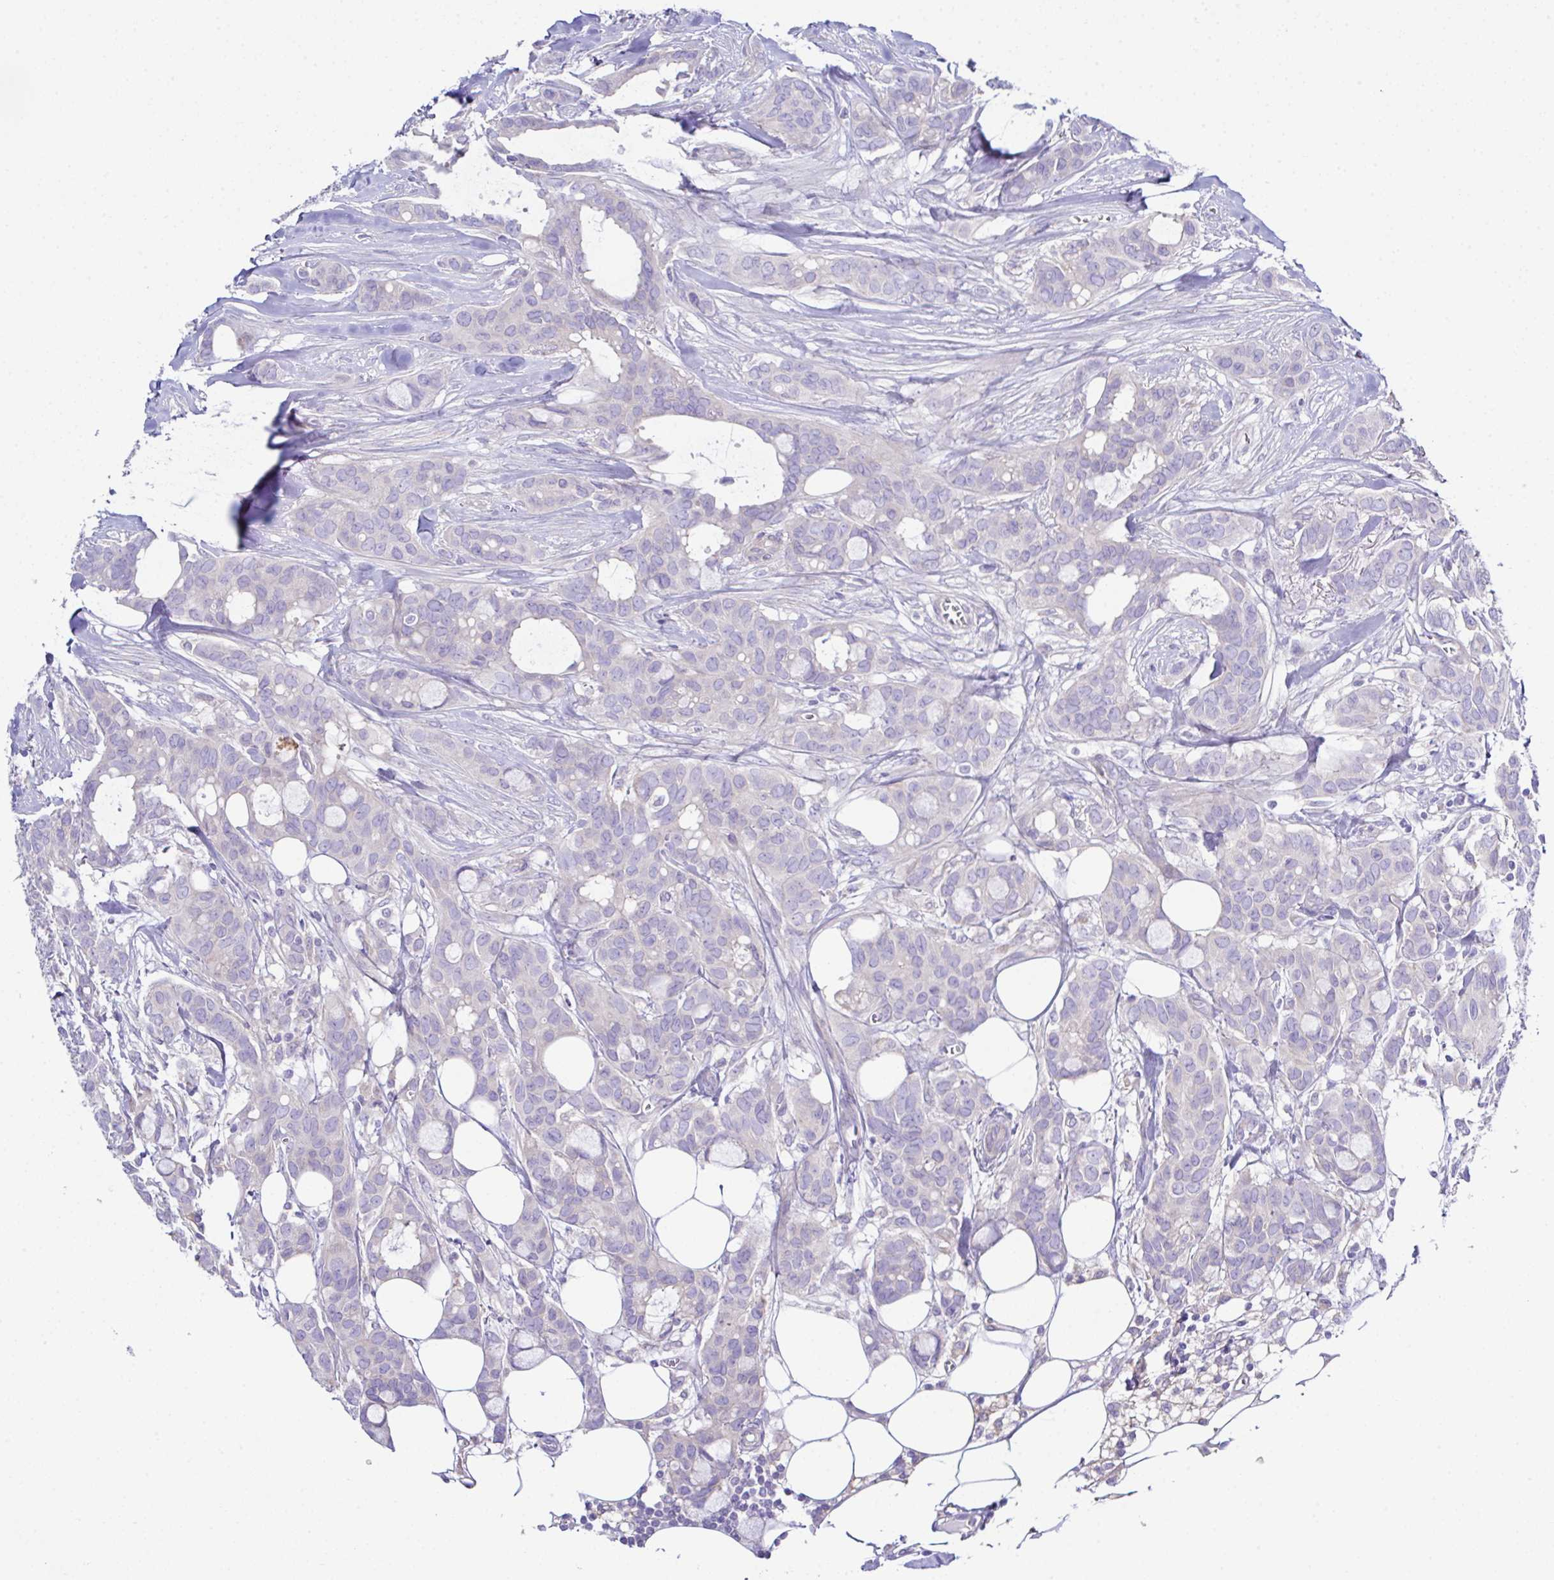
{"staining": {"intensity": "negative", "quantity": "none", "location": "none"}, "tissue": "breast cancer", "cell_type": "Tumor cells", "image_type": "cancer", "snomed": [{"axis": "morphology", "description": "Duct carcinoma"}, {"axis": "topography", "description": "Breast"}], "caption": "IHC photomicrograph of human breast cancer (intraductal carcinoma) stained for a protein (brown), which reveals no staining in tumor cells.", "gene": "OR4P4", "patient": {"sex": "female", "age": 84}}